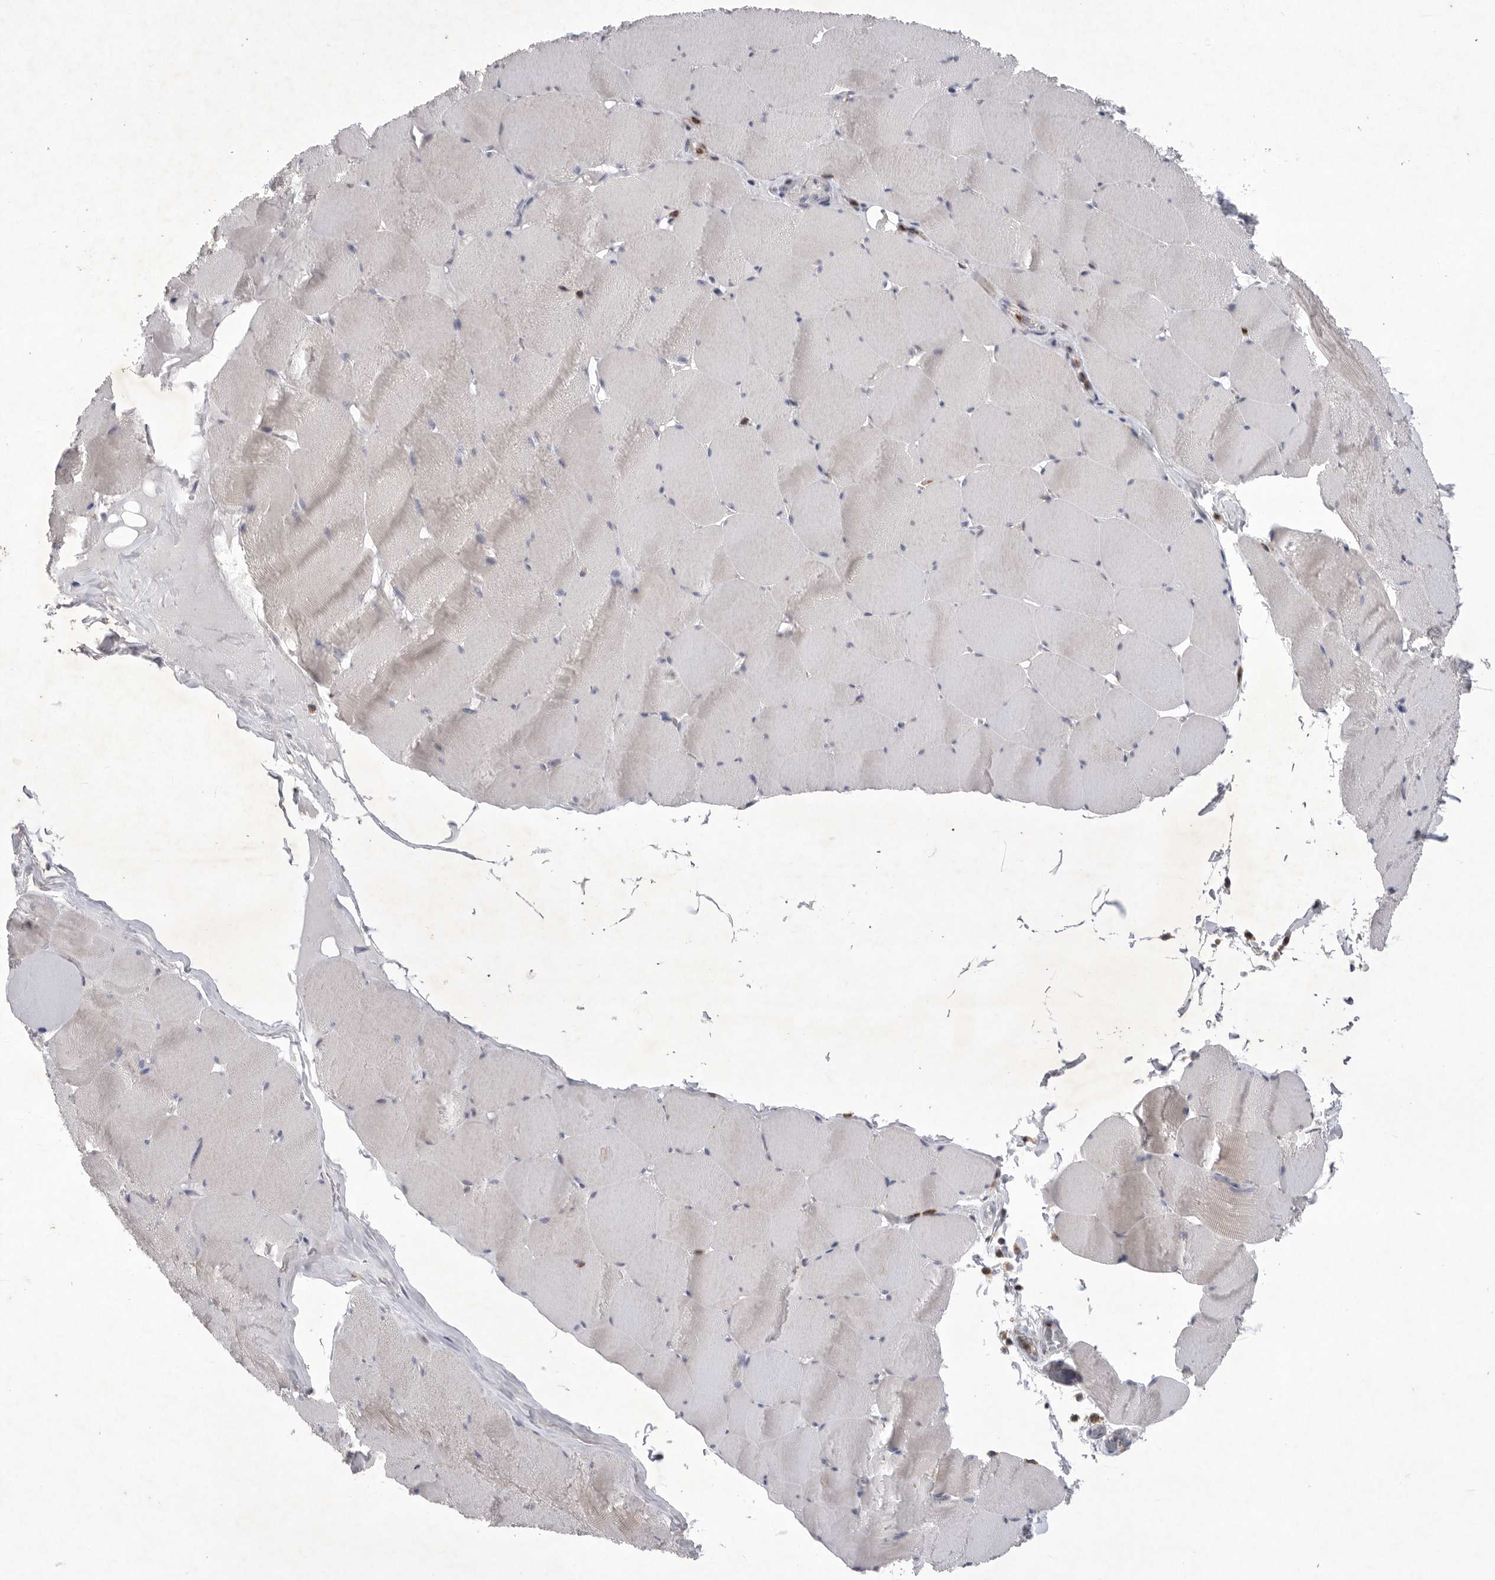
{"staining": {"intensity": "negative", "quantity": "none", "location": "none"}, "tissue": "skeletal muscle", "cell_type": "Myocytes", "image_type": "normal", "snomed": [{"axis": "morphology", "description": "Normal tissue, NOS"}, {"axis": "topography", "description": "Skeletal muscle"}], "caption": "DAB immunohistochemical staining of normal skeletal muscle reveals no significant positivity in myocytes. (Immunohistochemistry, brightfield microscopy, high magnification).", "gene": "SIGLEC10", "patient": {"sex": "male", "age": 62}}